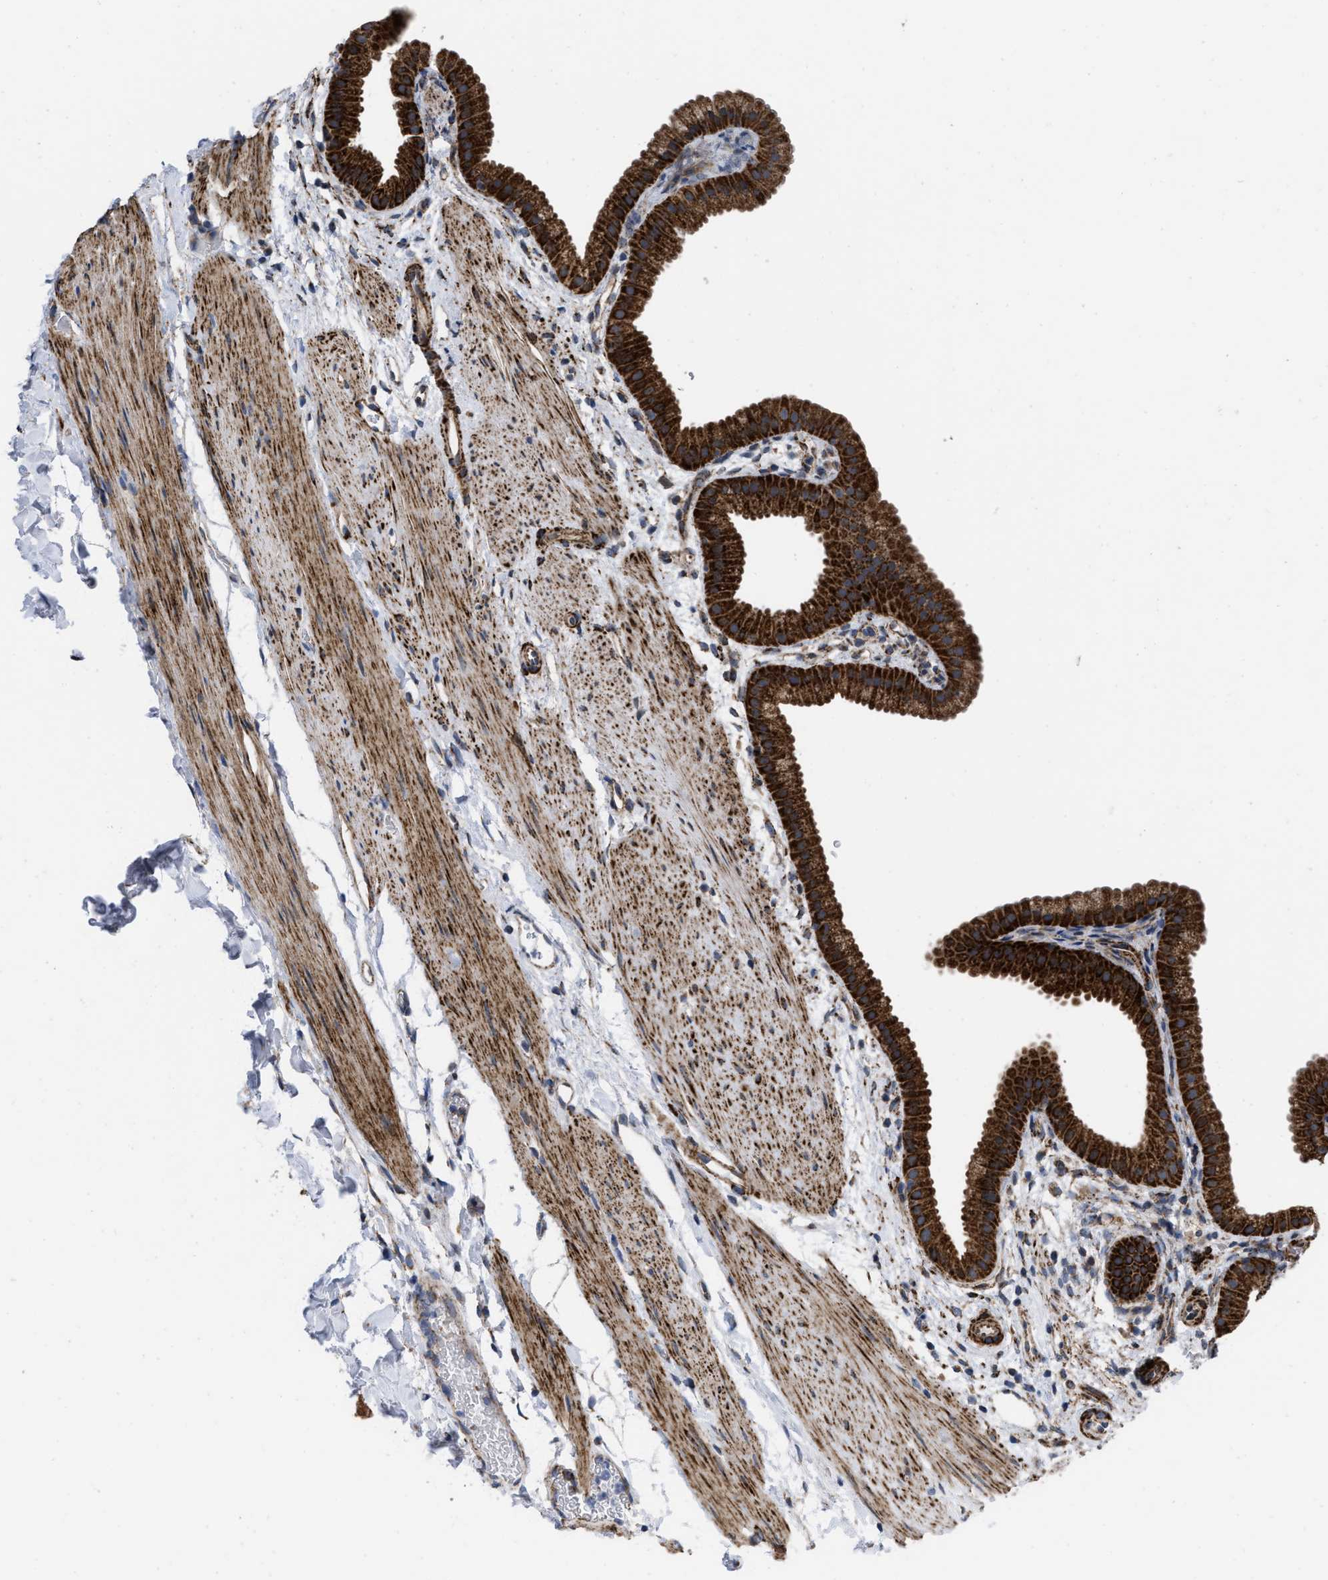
{"staining": {"intensity": "strong", "quantity": ">75%", "location": "cytoplasmic/membranous"}, "tissue": "gallbladder", "cell_type": "Glandular cells", "image_type": "normal", "snomed": [{"axis": "morphology", "description": "Normal tissue, NOS"}, {"axis": "topography", "description": "Gallbladder"}], "caption": "Immunohistochemistry (DAB (3,3'-diaminobenzidine)) staining of unremarkable human gallbladder exhibits strong cytoplasmic/membranous protein expression in approximately >75% of glandular cells.", "gene": "AKAP1", "patient": {"sex": "female", "age": 64}}